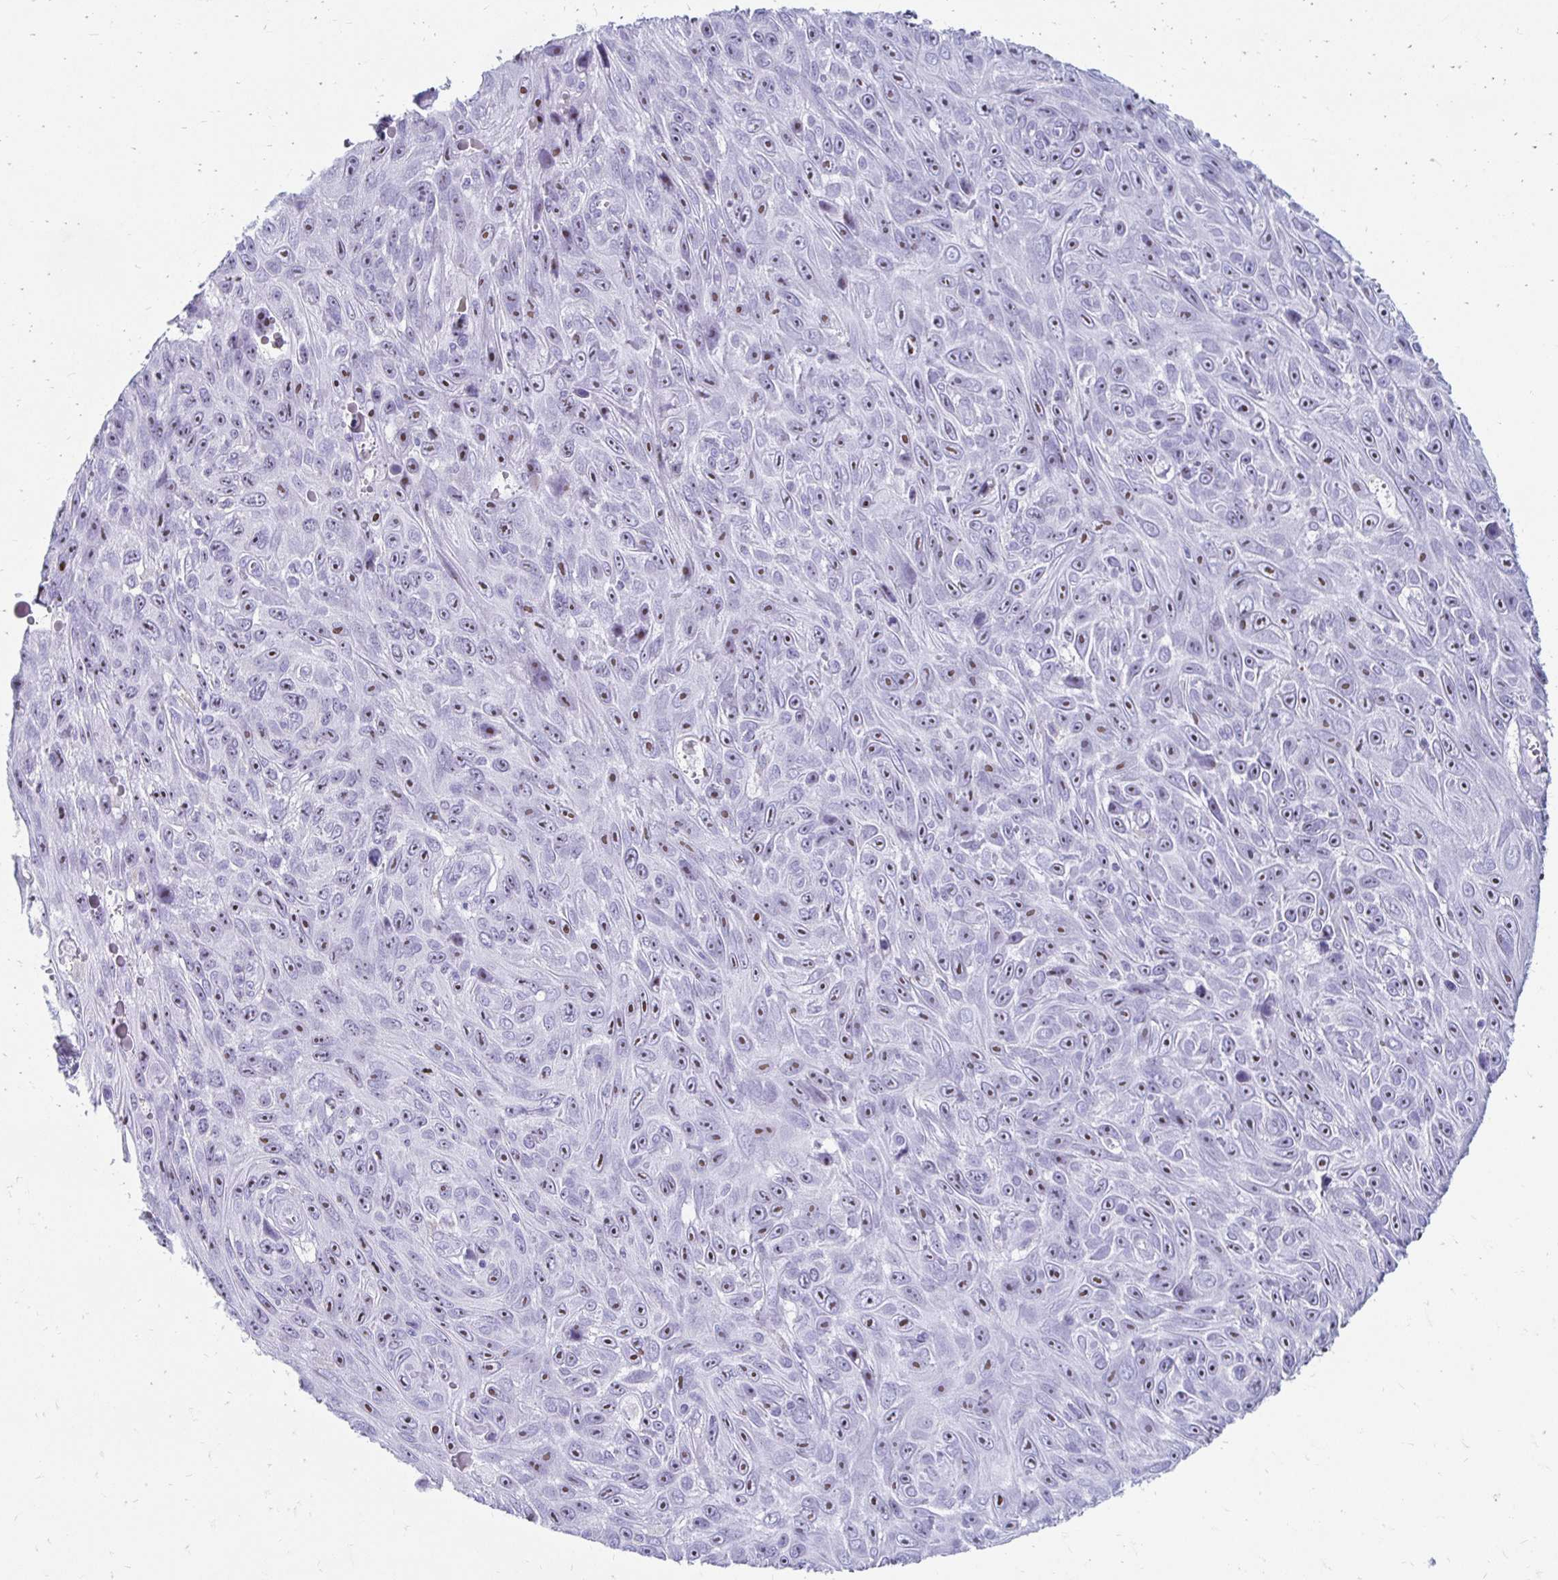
{"staining": {"intensity": "moderate", "quantity": ">75%", "location": "nuclear"}, "tissue": "skin cancer", "cell_type": "Tumor cells", "image_type": "cancer", "snomed": [{"axis": "morphology", "description": "Squamous cell carcinoma, NOS"}, {"axis": "topography", "description": "Skin"}], "caption": "Skin cancer tissue reveals moderate nuclear staining in approximately >75% of tumor cells, visualized by immunohistochemistry.", "gene": "CST6", "patient": {"sex": "male", "age": 82}}